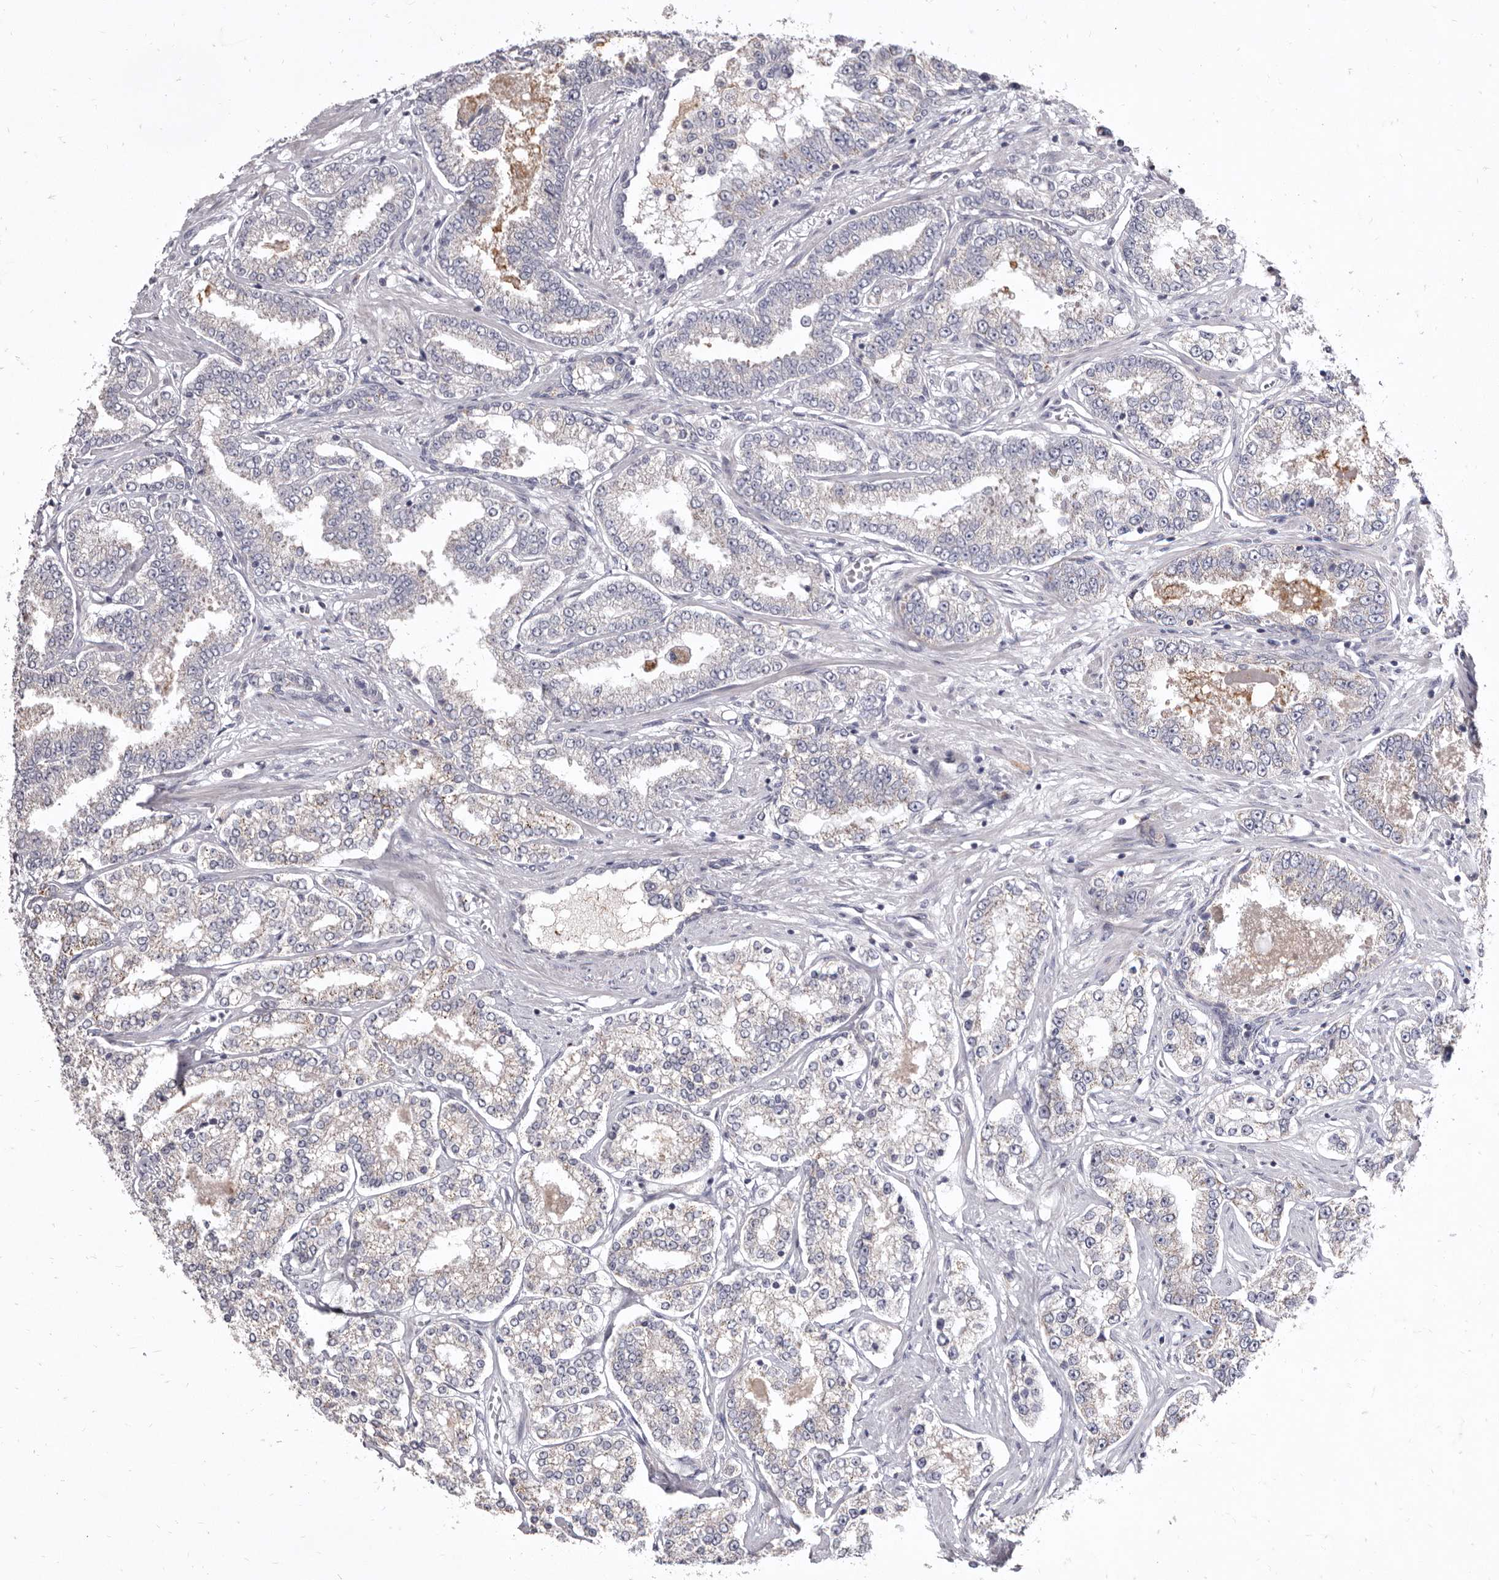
{"staining": {"intensity": "weak", "quantity": "<25%", "location": "cytoplasmic/membranous"}, "tissue": "prostate cancer", "cell_type": "Tumor cells", "image_type": "cancer", "snomed": [{"axis": "morphology", "description": "Normal tissue, NOS"}, {"axis": "morphology", "description": "Adenocarcinoma, High grade"}, {"axis": "topography", "description": "Prostate"}], "caption": "Prostate cancer was stained to show a protein in brown. There is no significant positivity in tumor cells.", "gene": "CYP2E1", "patient": {"sex": "male", "age": 83}}